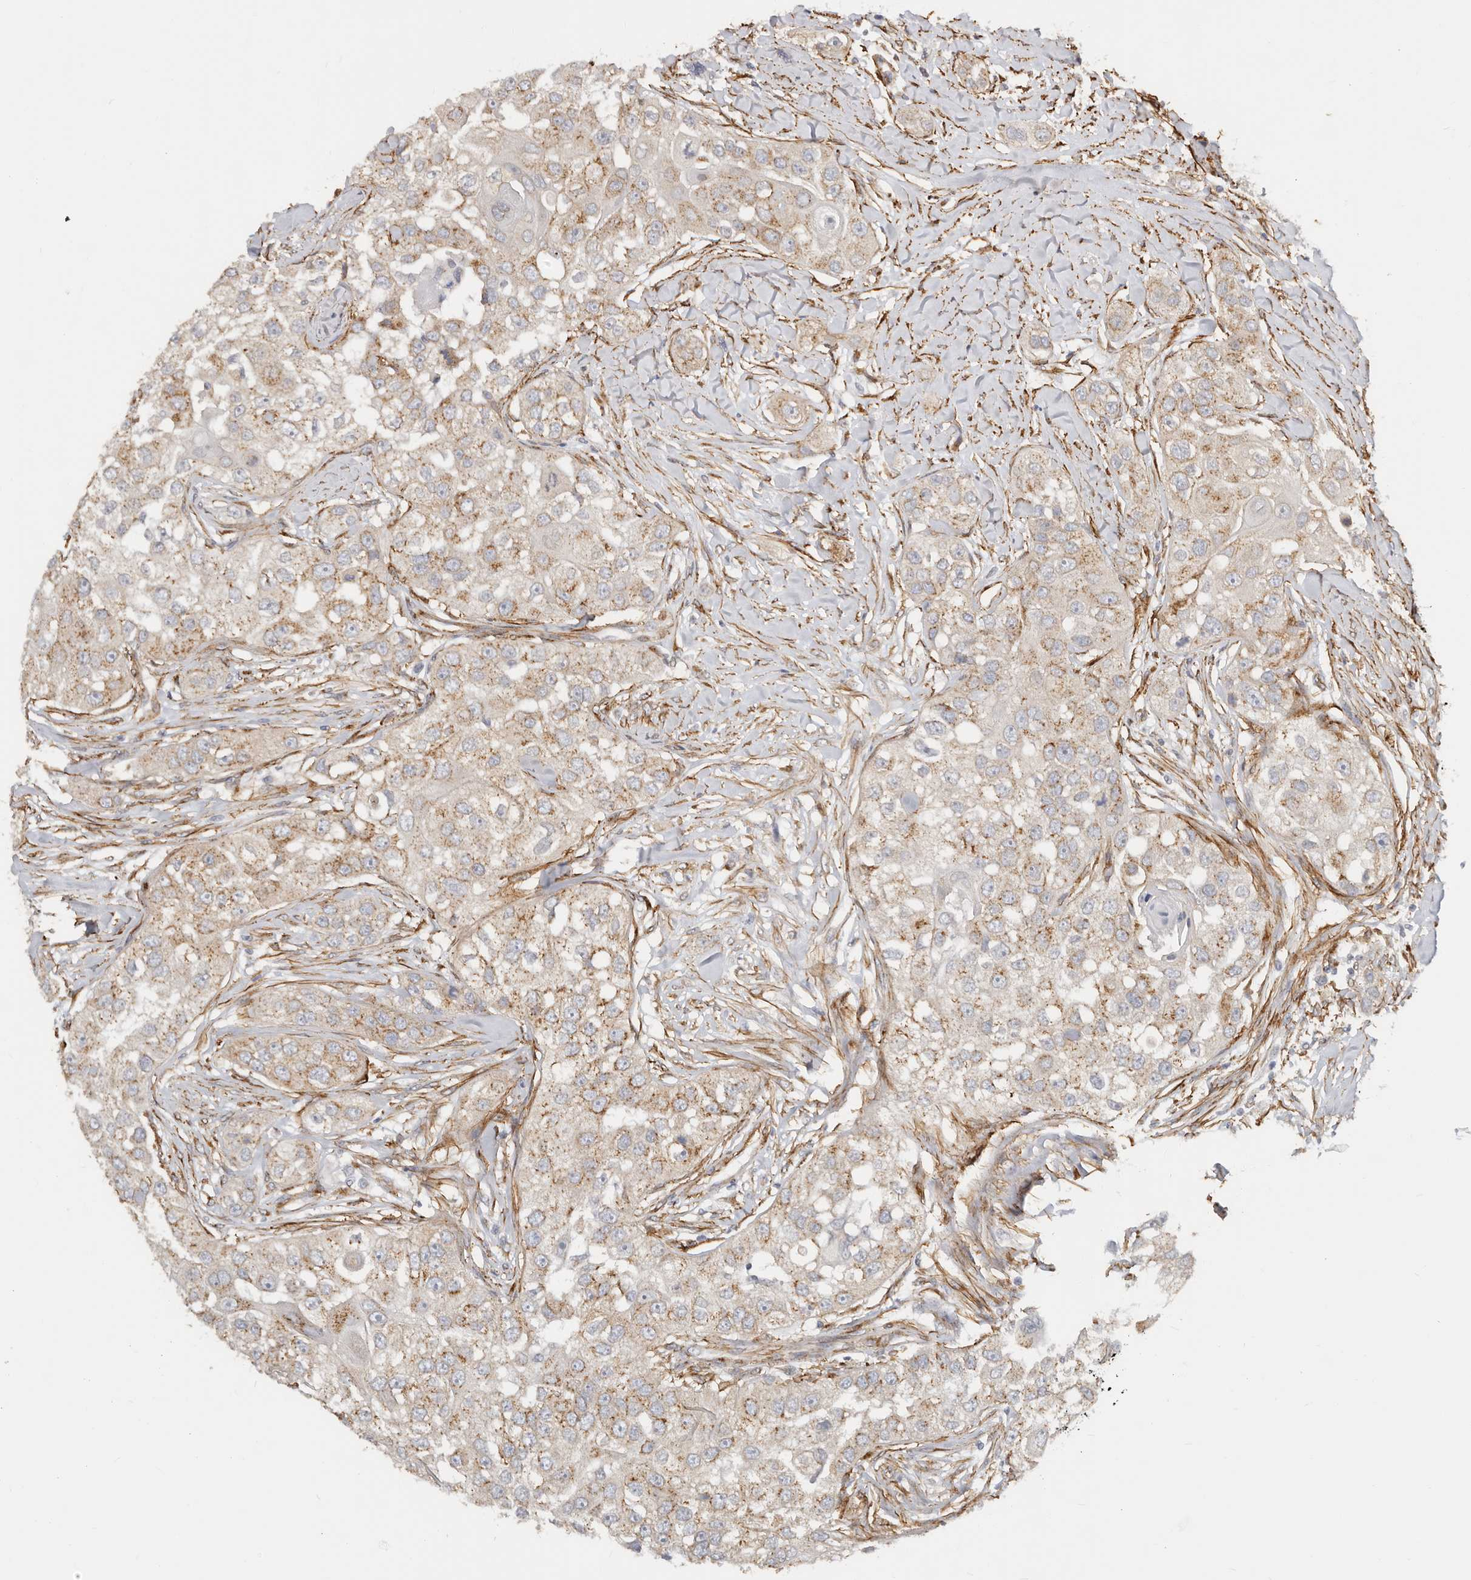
{"staining": {"intensity": "weak", "quantity": "25%-75%", "location": "cytoplasmic/membranous"}, "tissue": "head and neck cancer", "cell_type": "Tumor cells", "image_type": "cancer", "snomed": [{"axis": "morphology", "description": "Normal tissue, NOS"}, {"axis": "morphology", "description": "Squamous cell carcinoma, NOS"}, {"axis": "topography", "description": "Skeletal muscle"}, {"axis": "topography", "description": "Head-Neck"}], "caption": "Protein staining by immunohistochemistry reveals weak cytoplasmic/membranous staining in about 25%-75% of tumor cells in head and neck squamous cell carcinoma. (DAB (3,3'-diaminobenzidine) = brown stain, brightfield microscopy at high magnification).", "gene": "RABAC1", "patient": {"sex": "male", "age": 51}}